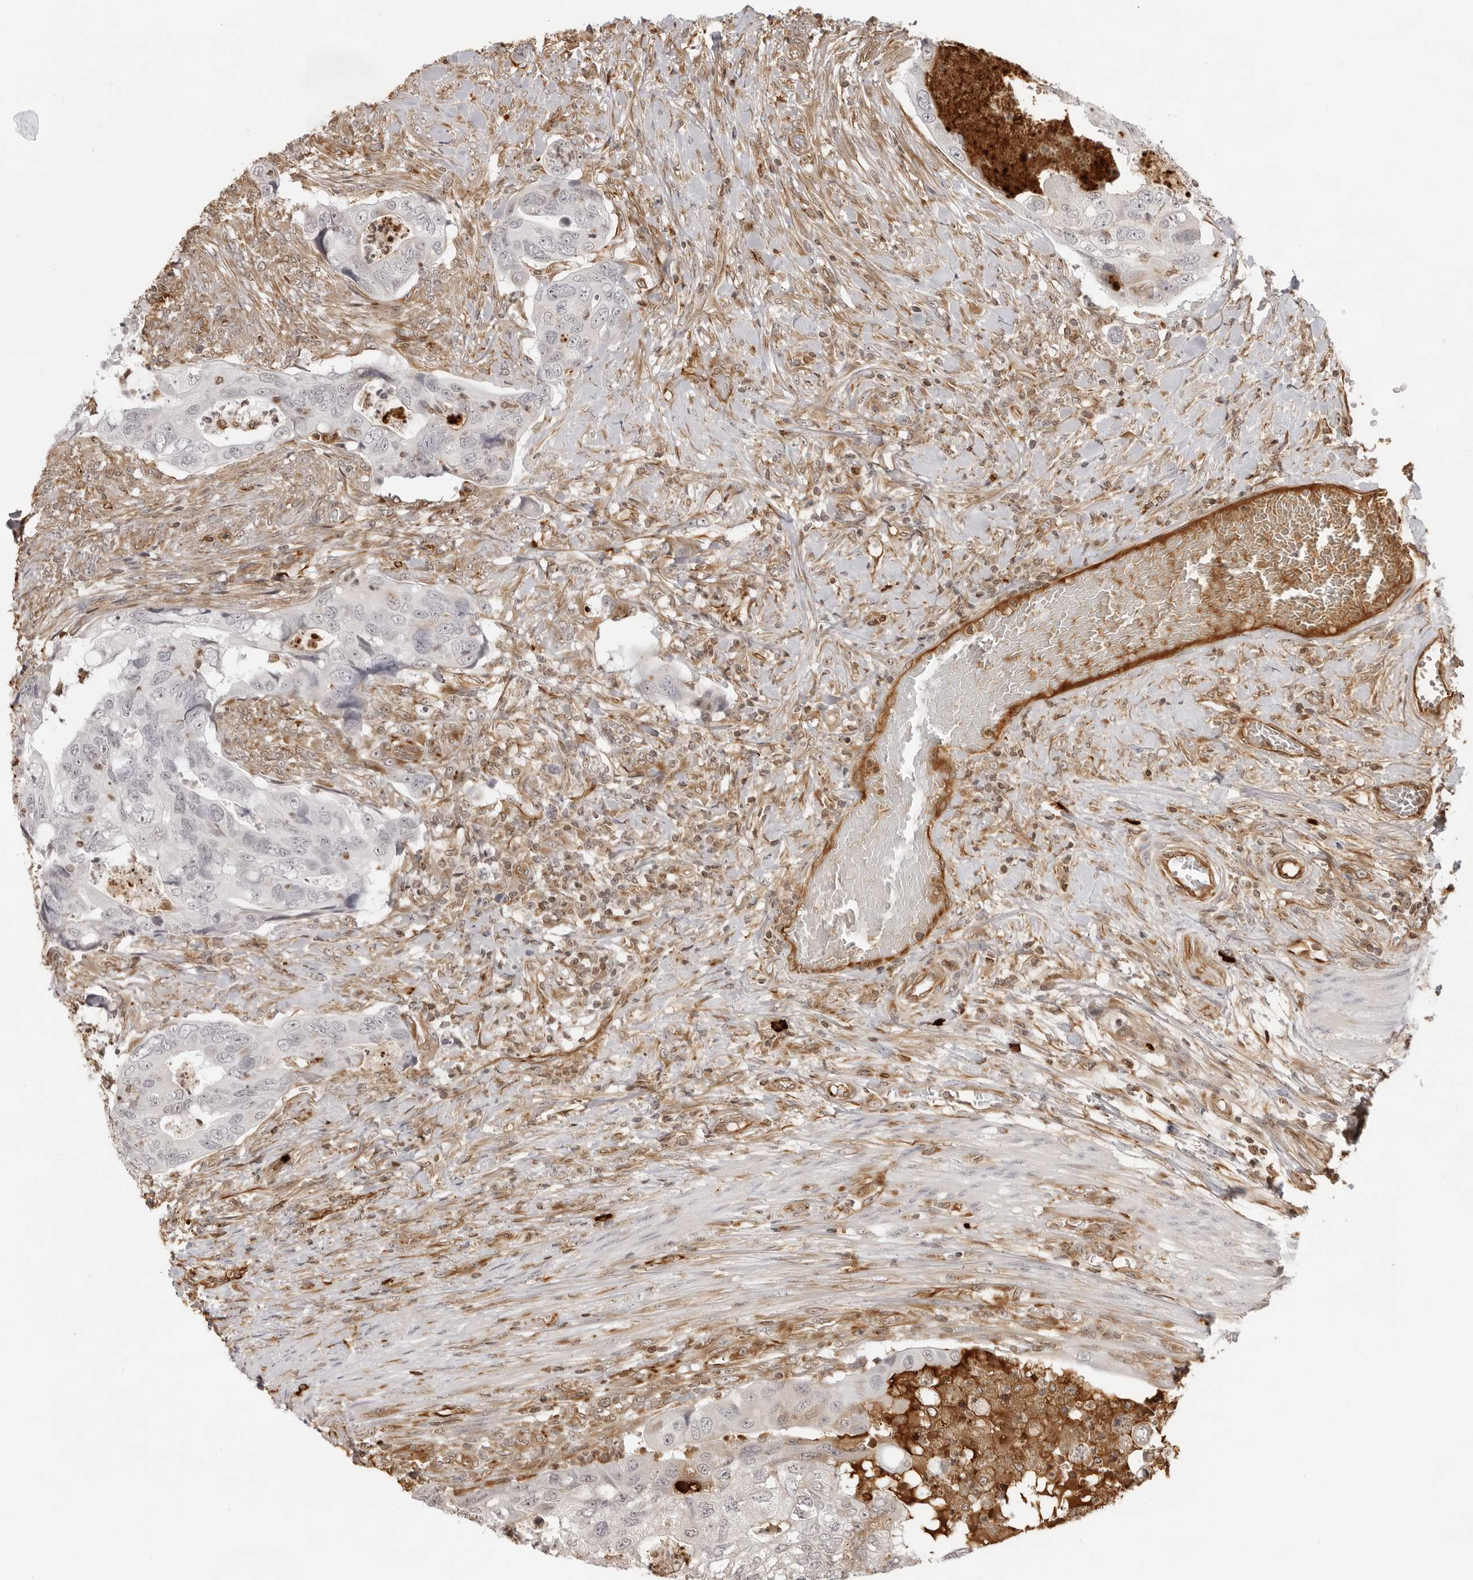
{"staining": {"intensity": "negative", "quantity": "none", "location": "none"}, "tissue": "colorectal cancer", "cell_type": "Tumor cells", "image_type": "cancer", "snomed": [{"axis": "morphology", "description": "Adenocarcinoma, NOS"}, {"axis": "topography", "description": "Rectum"}], "caption": "Colorectal cancer was stained to show a protein in brown. There is no significant staining in tumor cells.", "gene": "DYNLT5", "patient": {"sex": "male", "age": 63}}